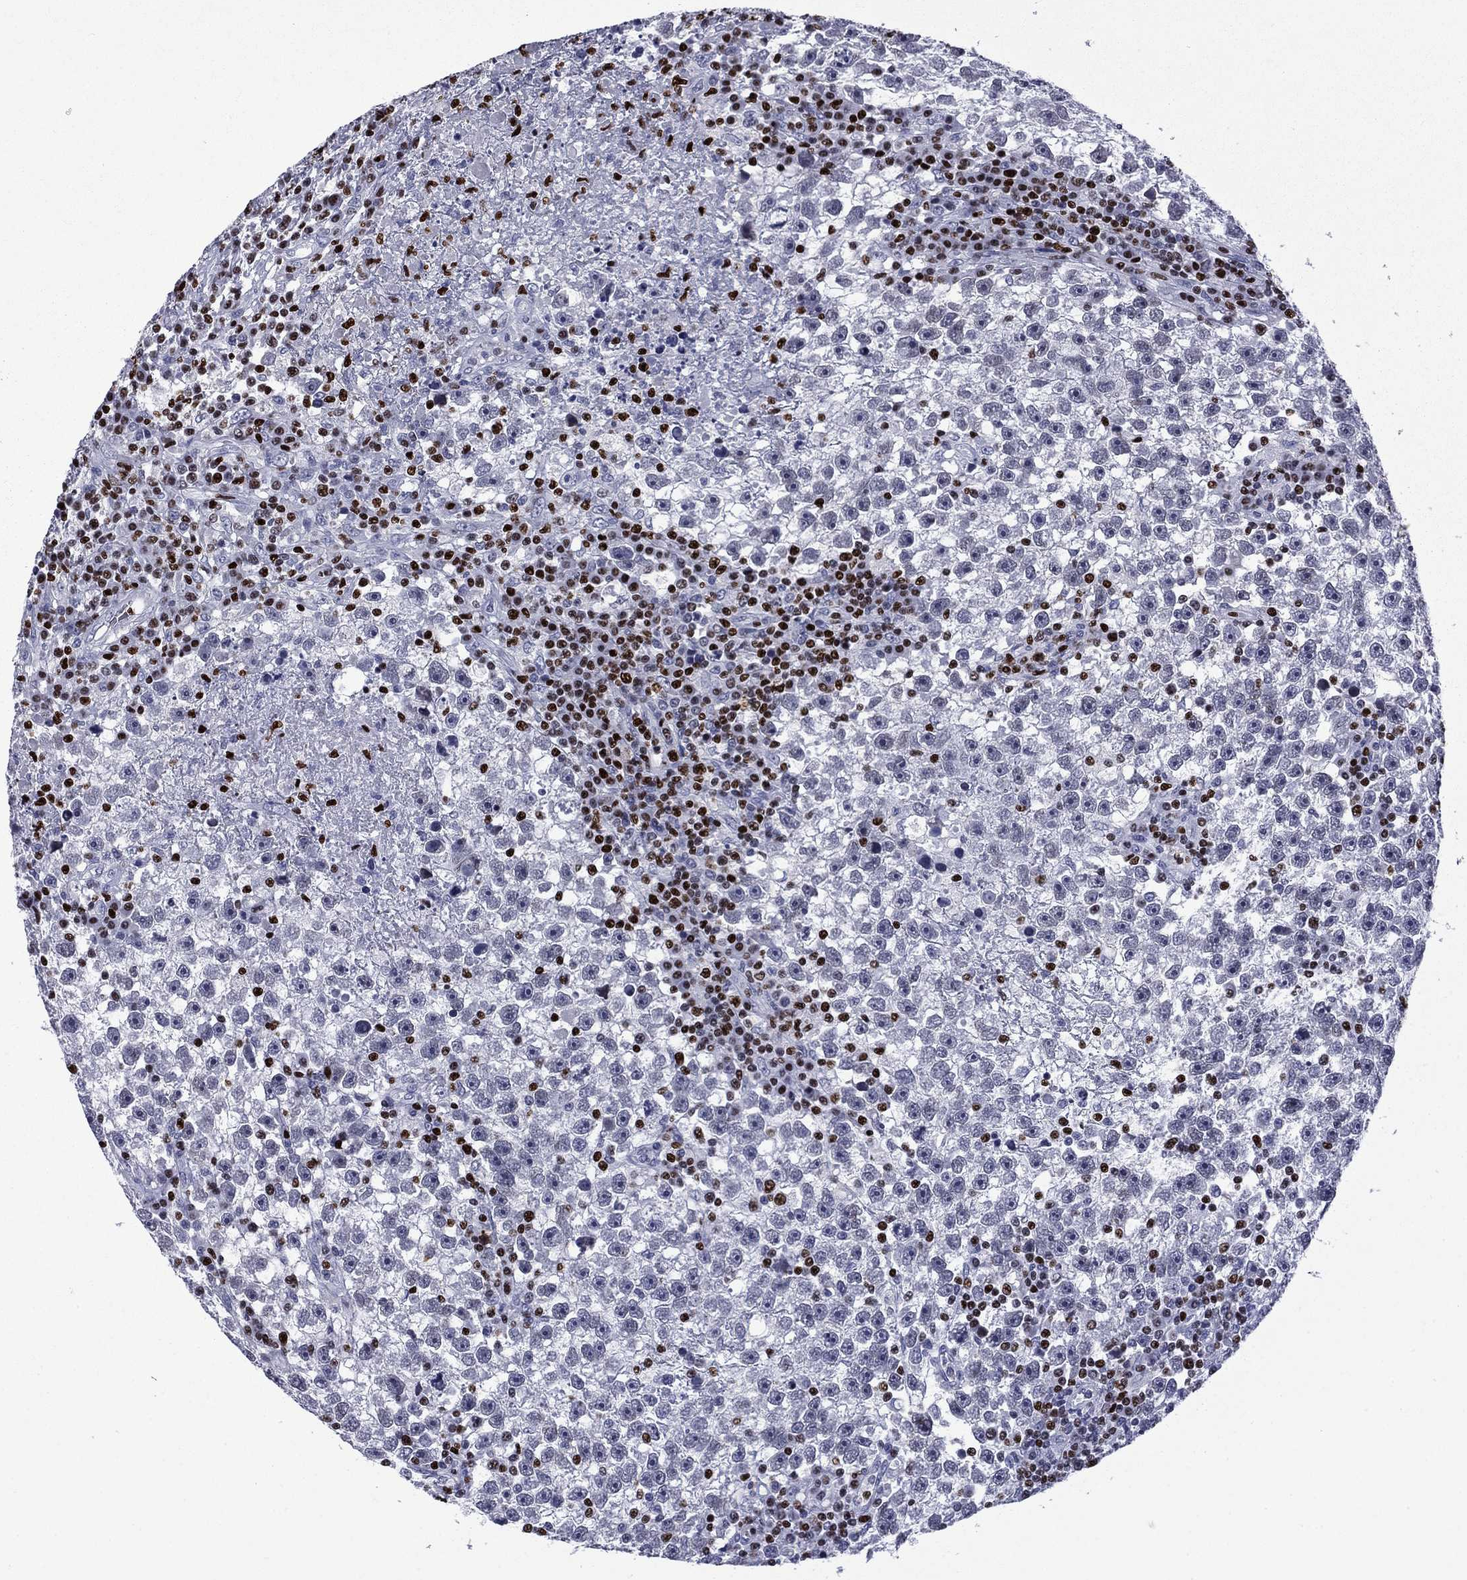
{"staining": {"intensity": "negative", "quantity": "none", "location": "none"}, "tissue": "testis cancer", "cell_type": "Tumor cells", "image_type": "cancer", "snomed": [{"axis": "morphology", "description": "Seminoma, NOS"}, {"axis": "topography", "description": "Testis"}], "caption": "This histopathology image is of testis seminoma stained with immunohistochemistry to label a protein in brown with the nuclei are counter-stained blue. There is no staining in tumor cells. (Stains: DAB (3,3'-diaminobenzidine) immunohistochemistry (IHC) with hematoxylin counter stain, Microscopy: brightfield microscopy at high magnification).", "gene": "IKZF3", "patient": {"sex": "male", "age": 47}}